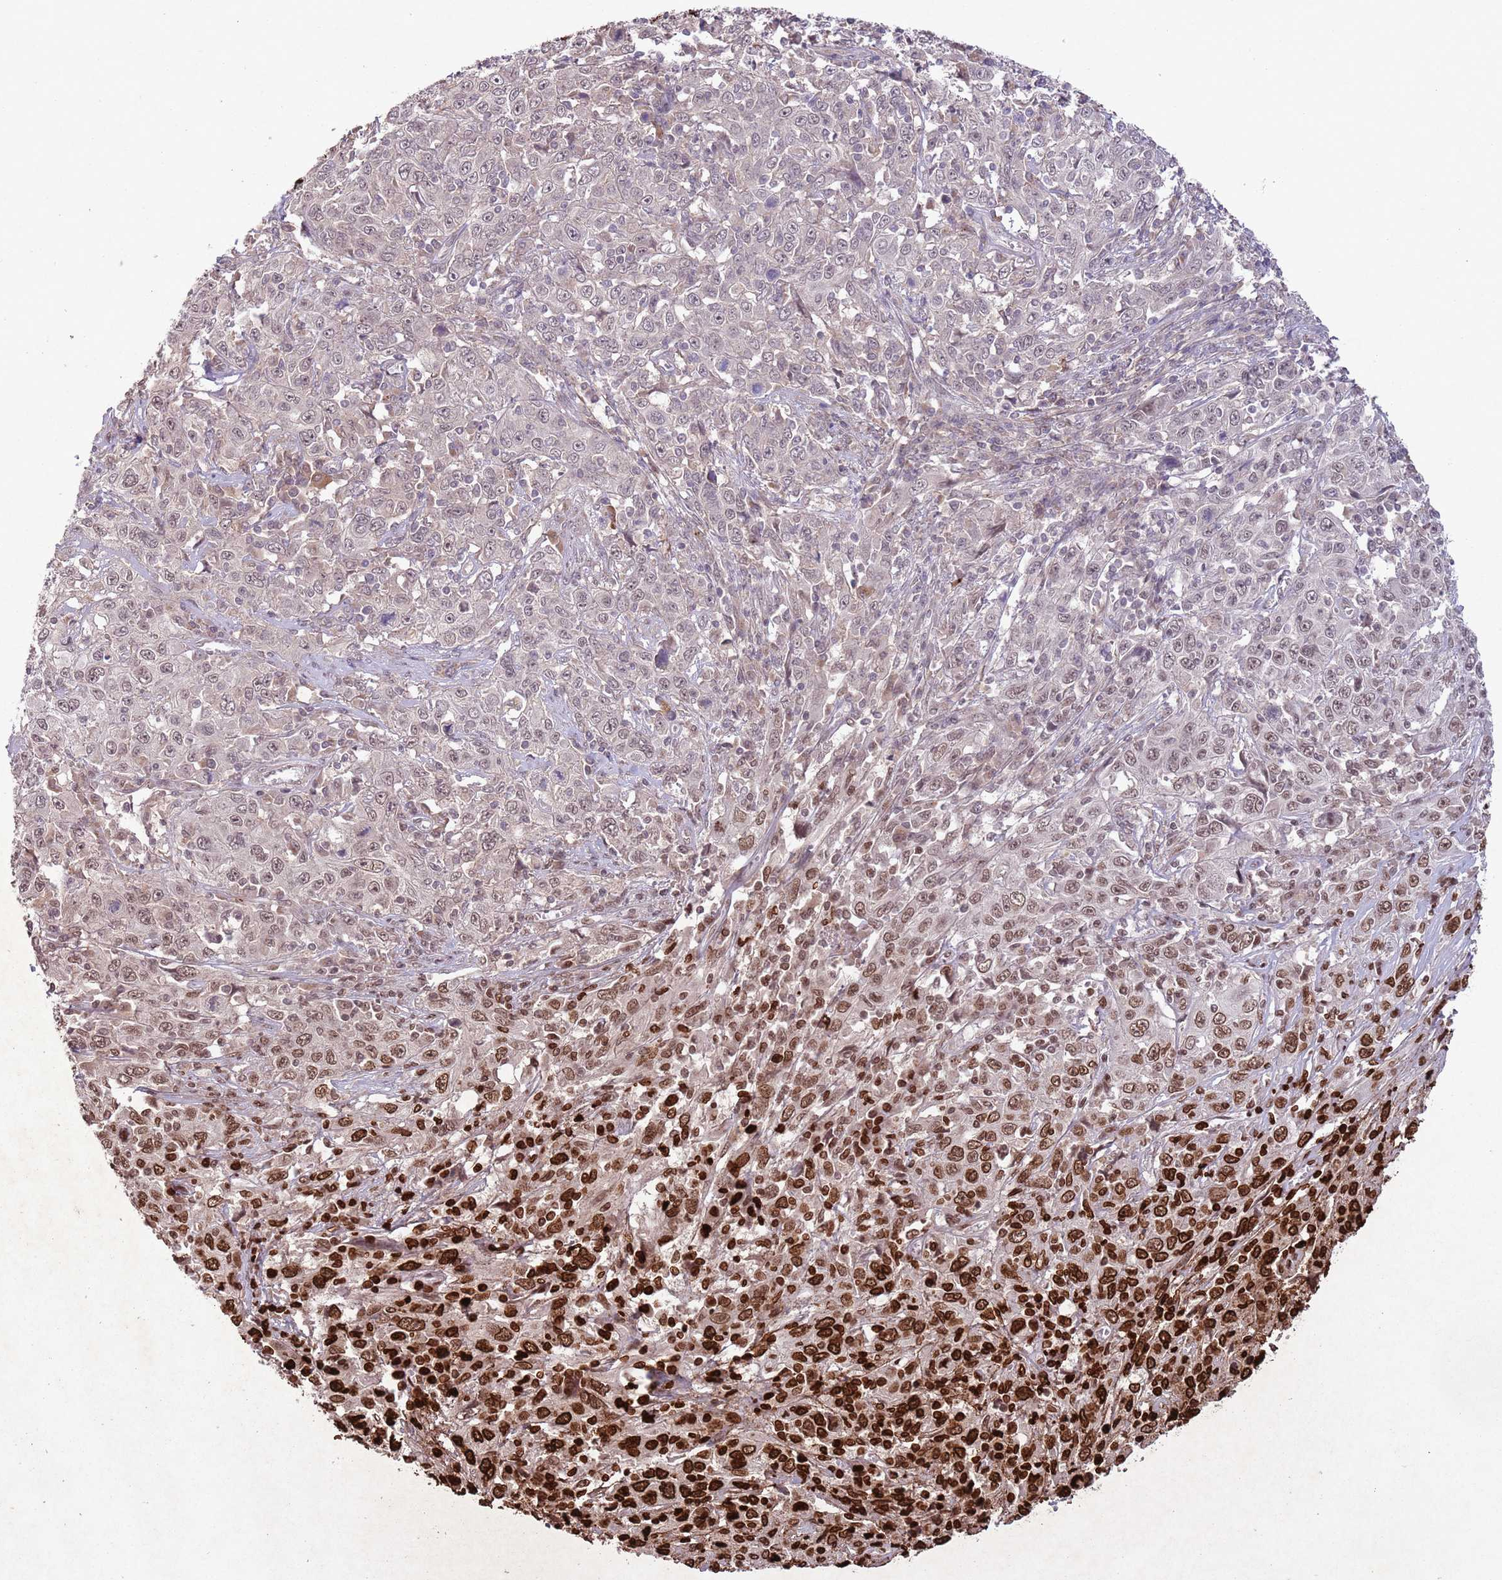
{"staining": {"intensity": "strong", "quantity": "<25%", "location": "nuclear"}, "tissue": "cervical cancer", "cell_type": "Tumor cells", "image_type": "cancer", "snomed": [{"axis": "morphology", "description": "Squamous cell carcinoma, NOS"}, {"axis": "topography", "description": "Cervix"}], "caption": "This micrograph displays IHC staining of squamous cell carcinoma (cervical), with medium strong nuclear staining in about <25% of tumor cells.", "gene": "CCNI", "patient": {"sex": "female", "age": 46}}